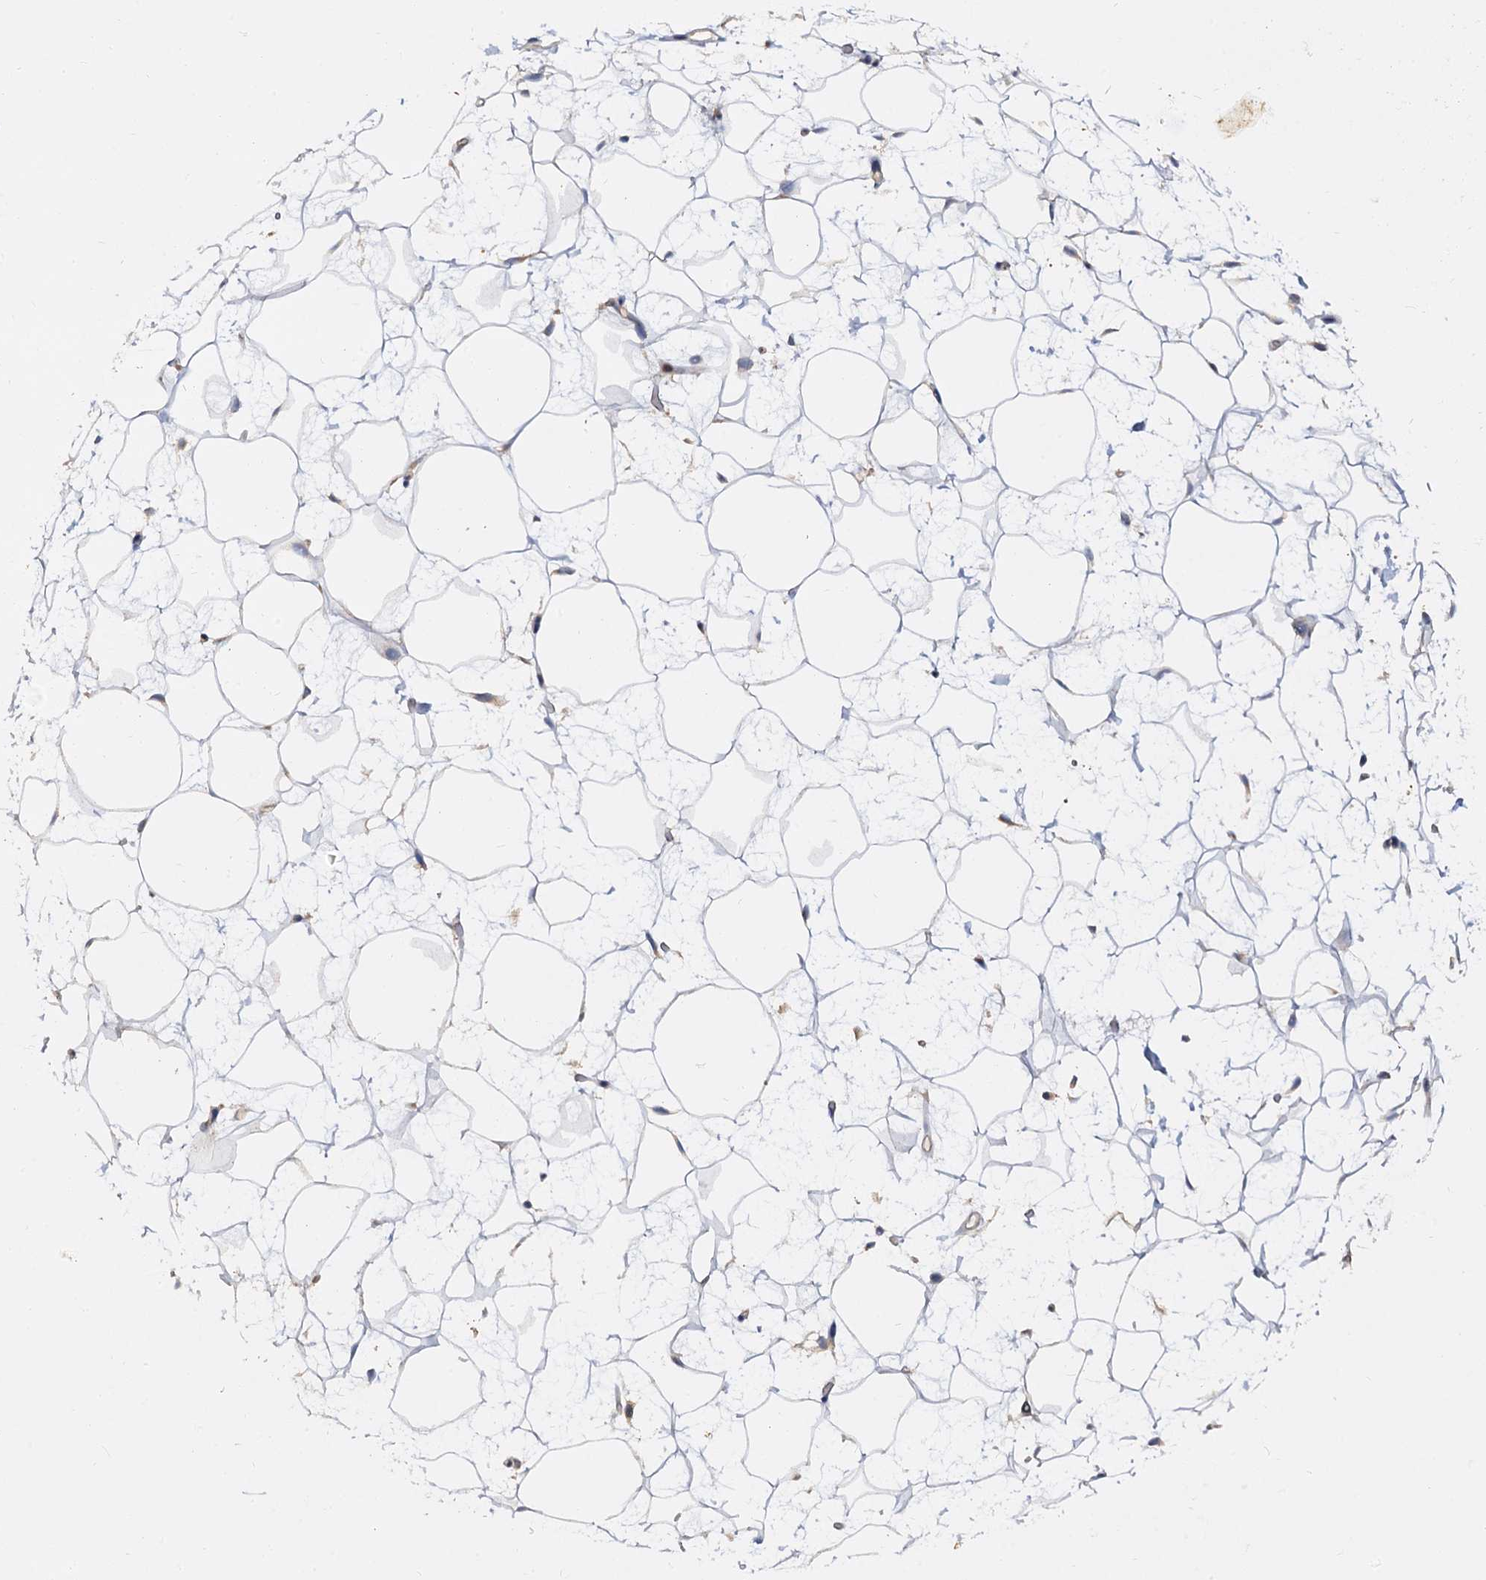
{"staining": {"intensity": "negative", "quantity": "none", "location": "none"}, "tissue": "adipose tissue", "cell_type": "Adipocytes", "image_type": "normal", "snomed": [{"axis": "morphology", "description": "Normal tissue, NOS"}, {"axis": "topography", "description": "Breast"}], "caption": "Human adipose tissue stained for a protein using IHC displays no expression in adipocytes.", "gene": "ANKRD13A", "patient": {"sex": "female", "age": 26}}